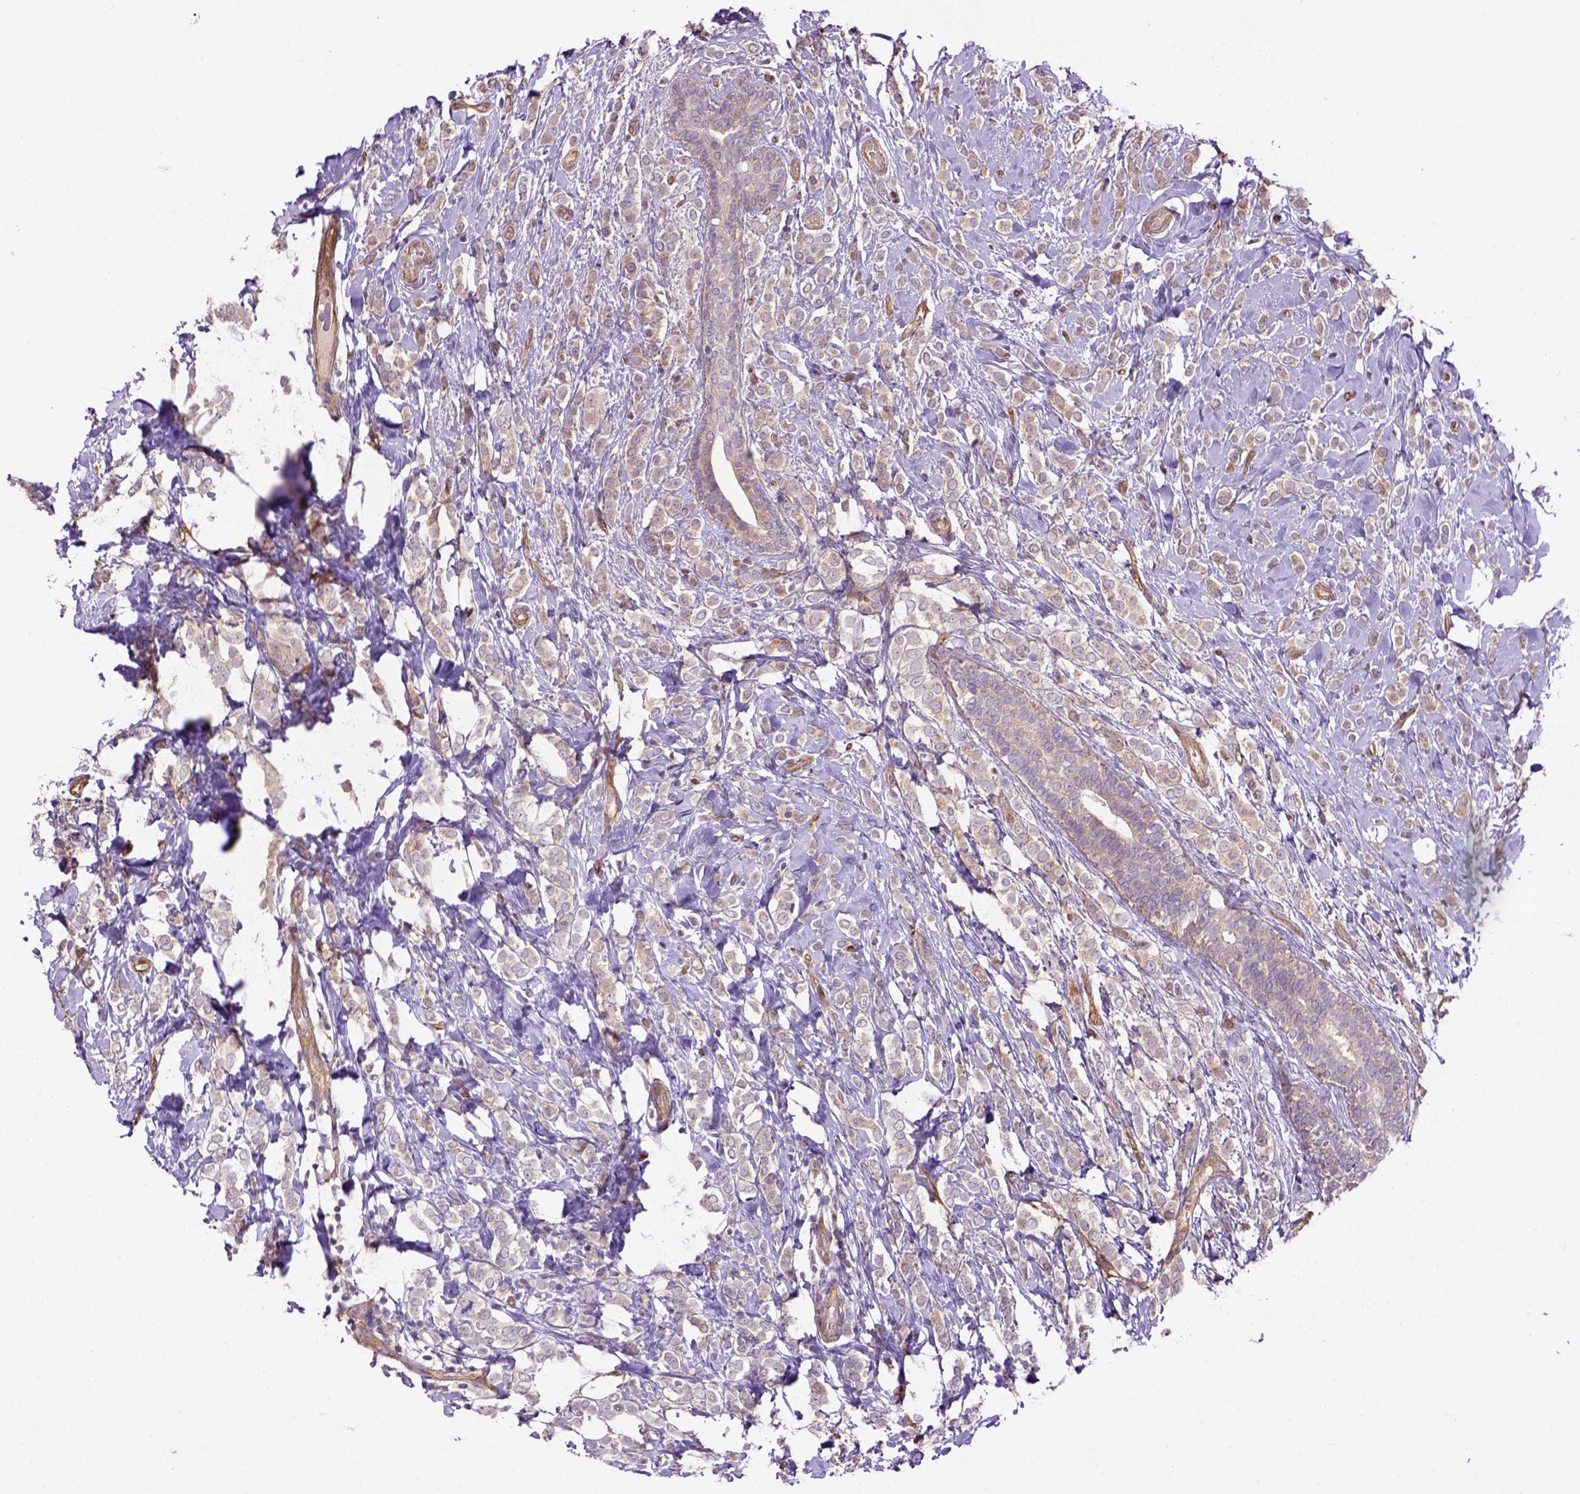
{"staining": {"intensity": "weak", "quantity": ">75%", "location": "cytoplasmic/membranous"}, "tissue": "breast cancer", "cell_type": "Tumor cells", "image_type": "cancer", "snomed": [{"axis": "morphology", "description": "Lobular carcinoma"}, {"axis": "topography", "description": "Breast"}], "caption": "An image of human breast lobular carcinoma stained for a protein reveals weak cytoplasmic/membranous brown staining in tumor cells. The staining was performed using DAB, with brown indicating positive protein expression. Nuclei are stained blue with hematoxylin.", "gene": "CASKIN2", "patient": {"sex": "female", "age": 49}}